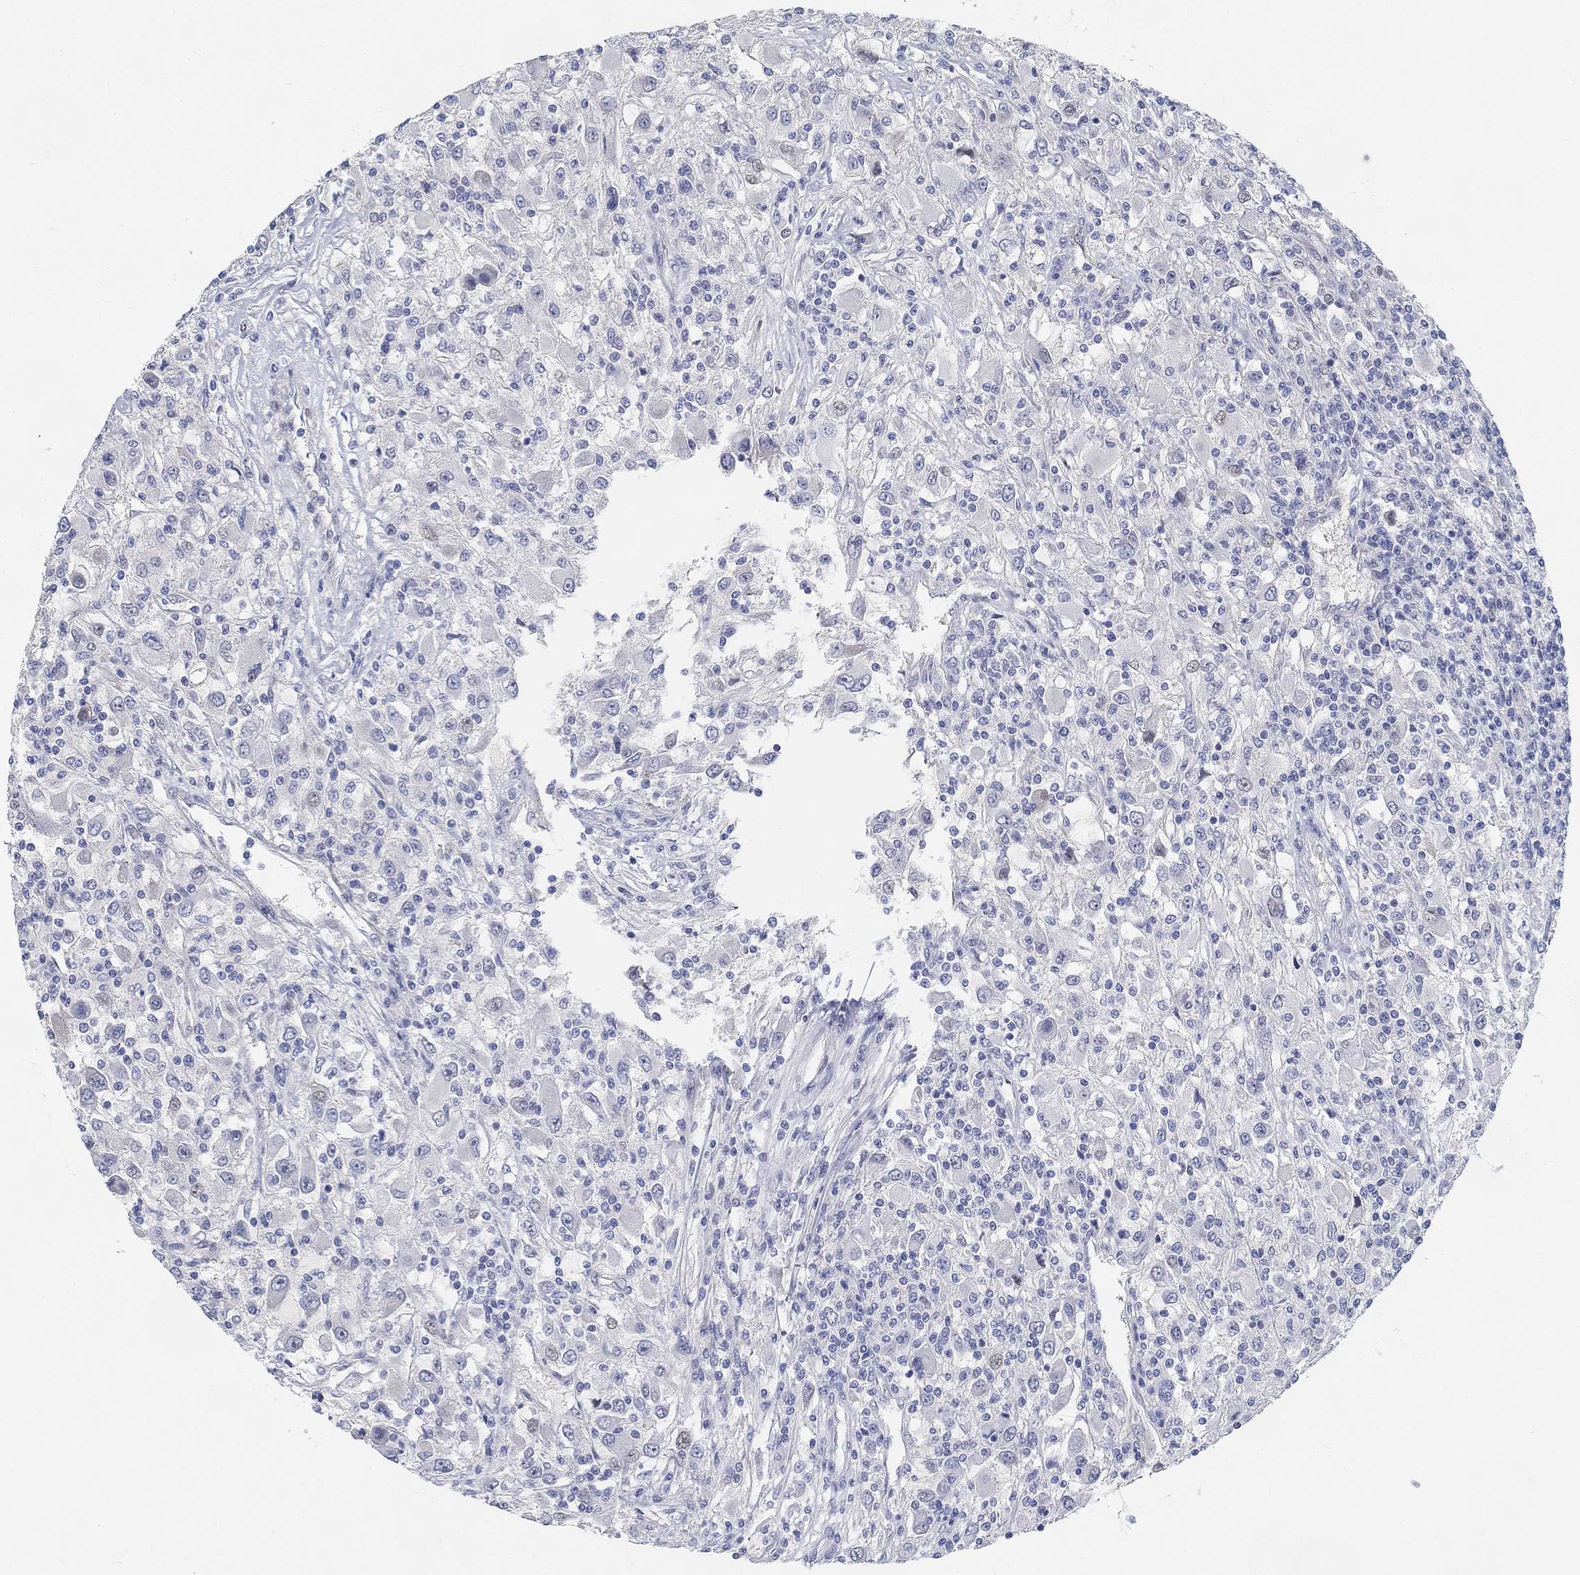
{"staining": {"intensity": "negative", "quantity": "none", "location": "none"}, "tissue": "renal cancer", "cell_type": "Tumor cells", "image_type": "cancer", "snomed": [{"axis": "morphology", "description": "Adenocarcinoma, NOS"}, {"axis": "topography", "description": "Kidney"}], "caption": "An image of human adenocarcinoma (renal) is negative for staining in tumor cells. Brightfield microscopy of IHC stained with DAB (3,3'-diaminobenzidine) (brown) and hematoxylin (blue), captured at high magnification.", "gene": "SNTG2", "patient": {"sex": "female", "age": 67}}